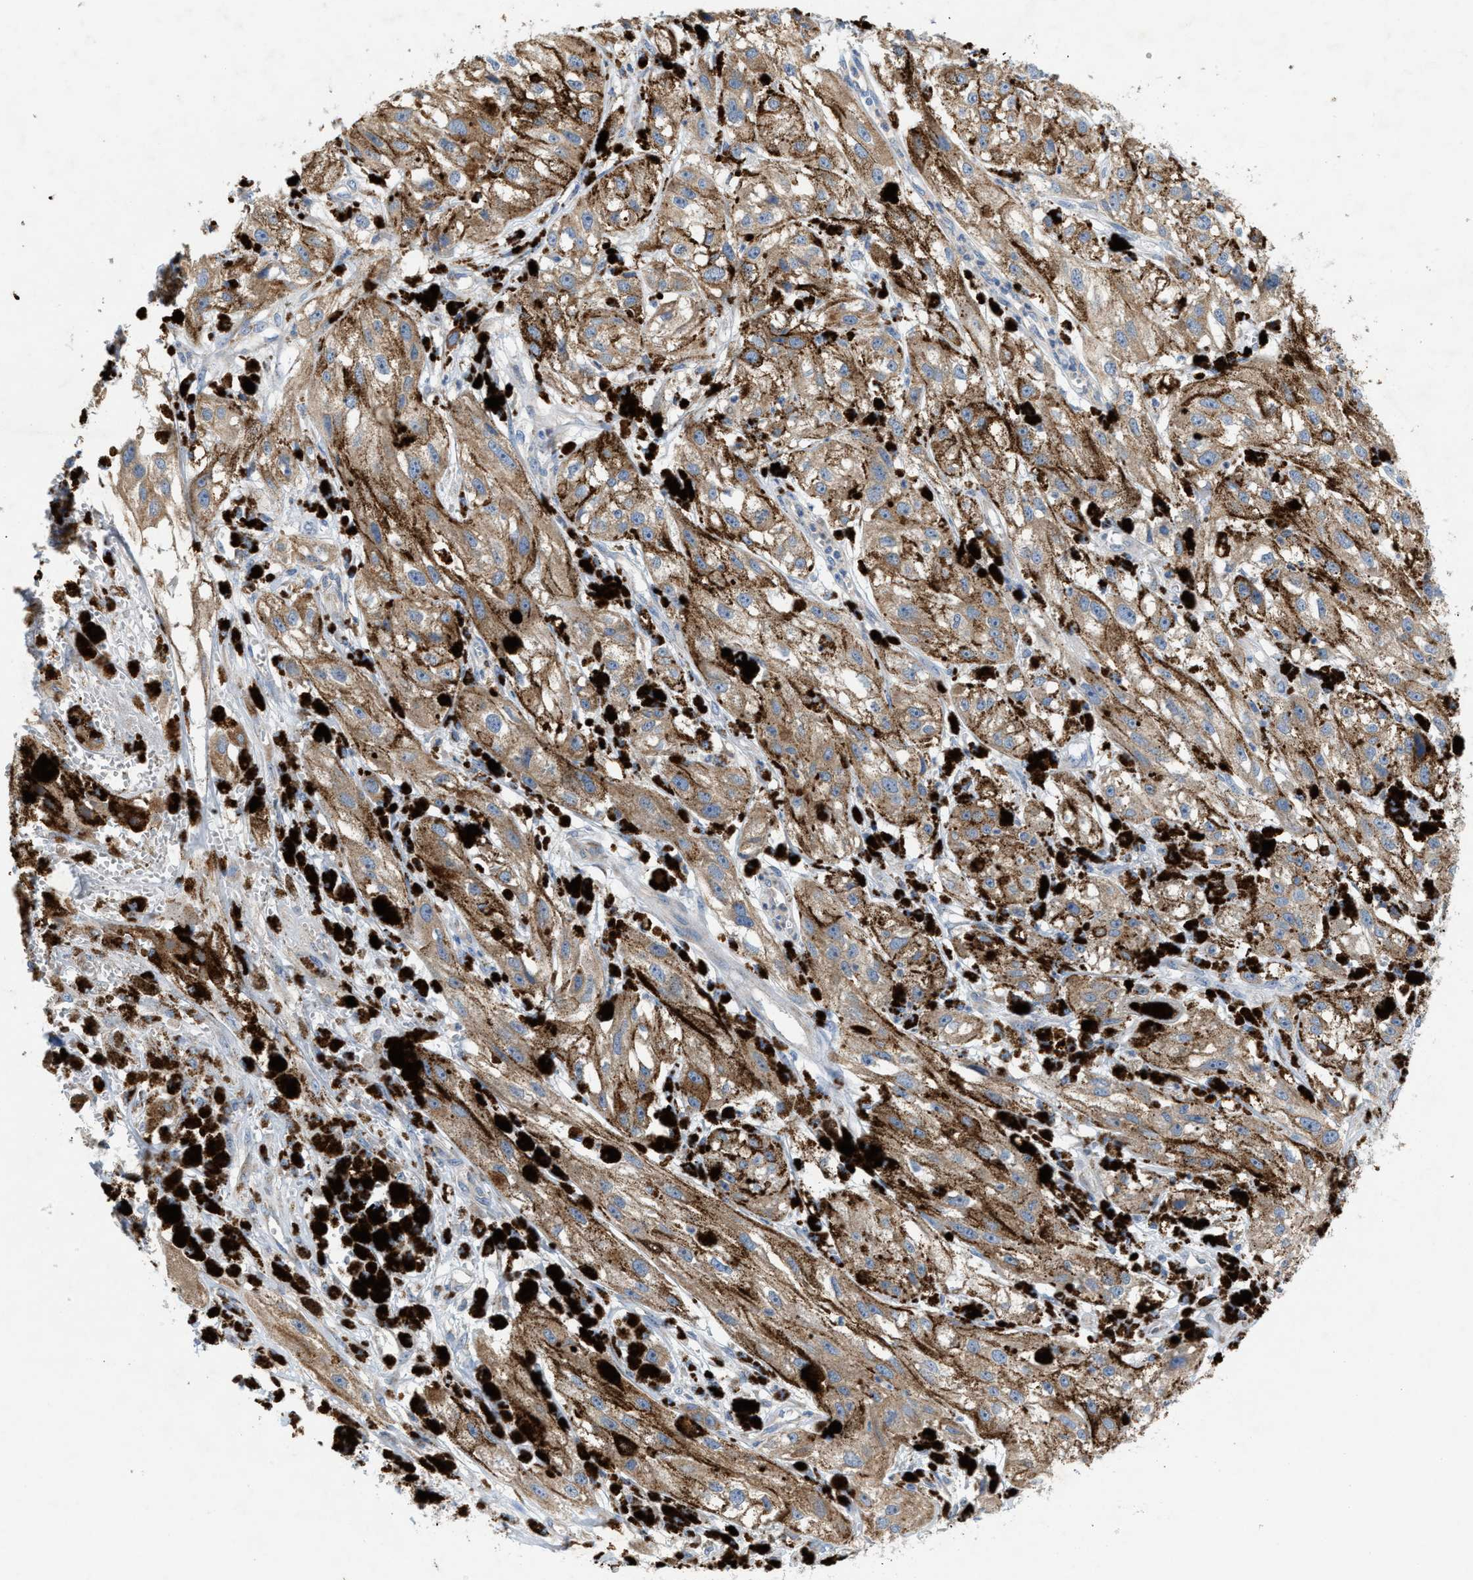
{"staining": {"intensity": "weak", "quantity": ">75%", "location": "cytoplasmic/membranous"}, "tissue": "melanoma", "cell_type": "Tumor cells", "image_type": "cancer", "snomed": [{"axis": "morphology", "description": "Malignant melanoma, NOS"}, {"axis": "topography", "description": "Skin"}], "caption": "About >75% of tumor cells in human malignant melanoma reveal weak cytoplasmic/membranous protein positivity as visualized by brown immunohistochemical staining.", "gene": "DYNC2I1", "patient": {"sex": "male", "age": 88}}